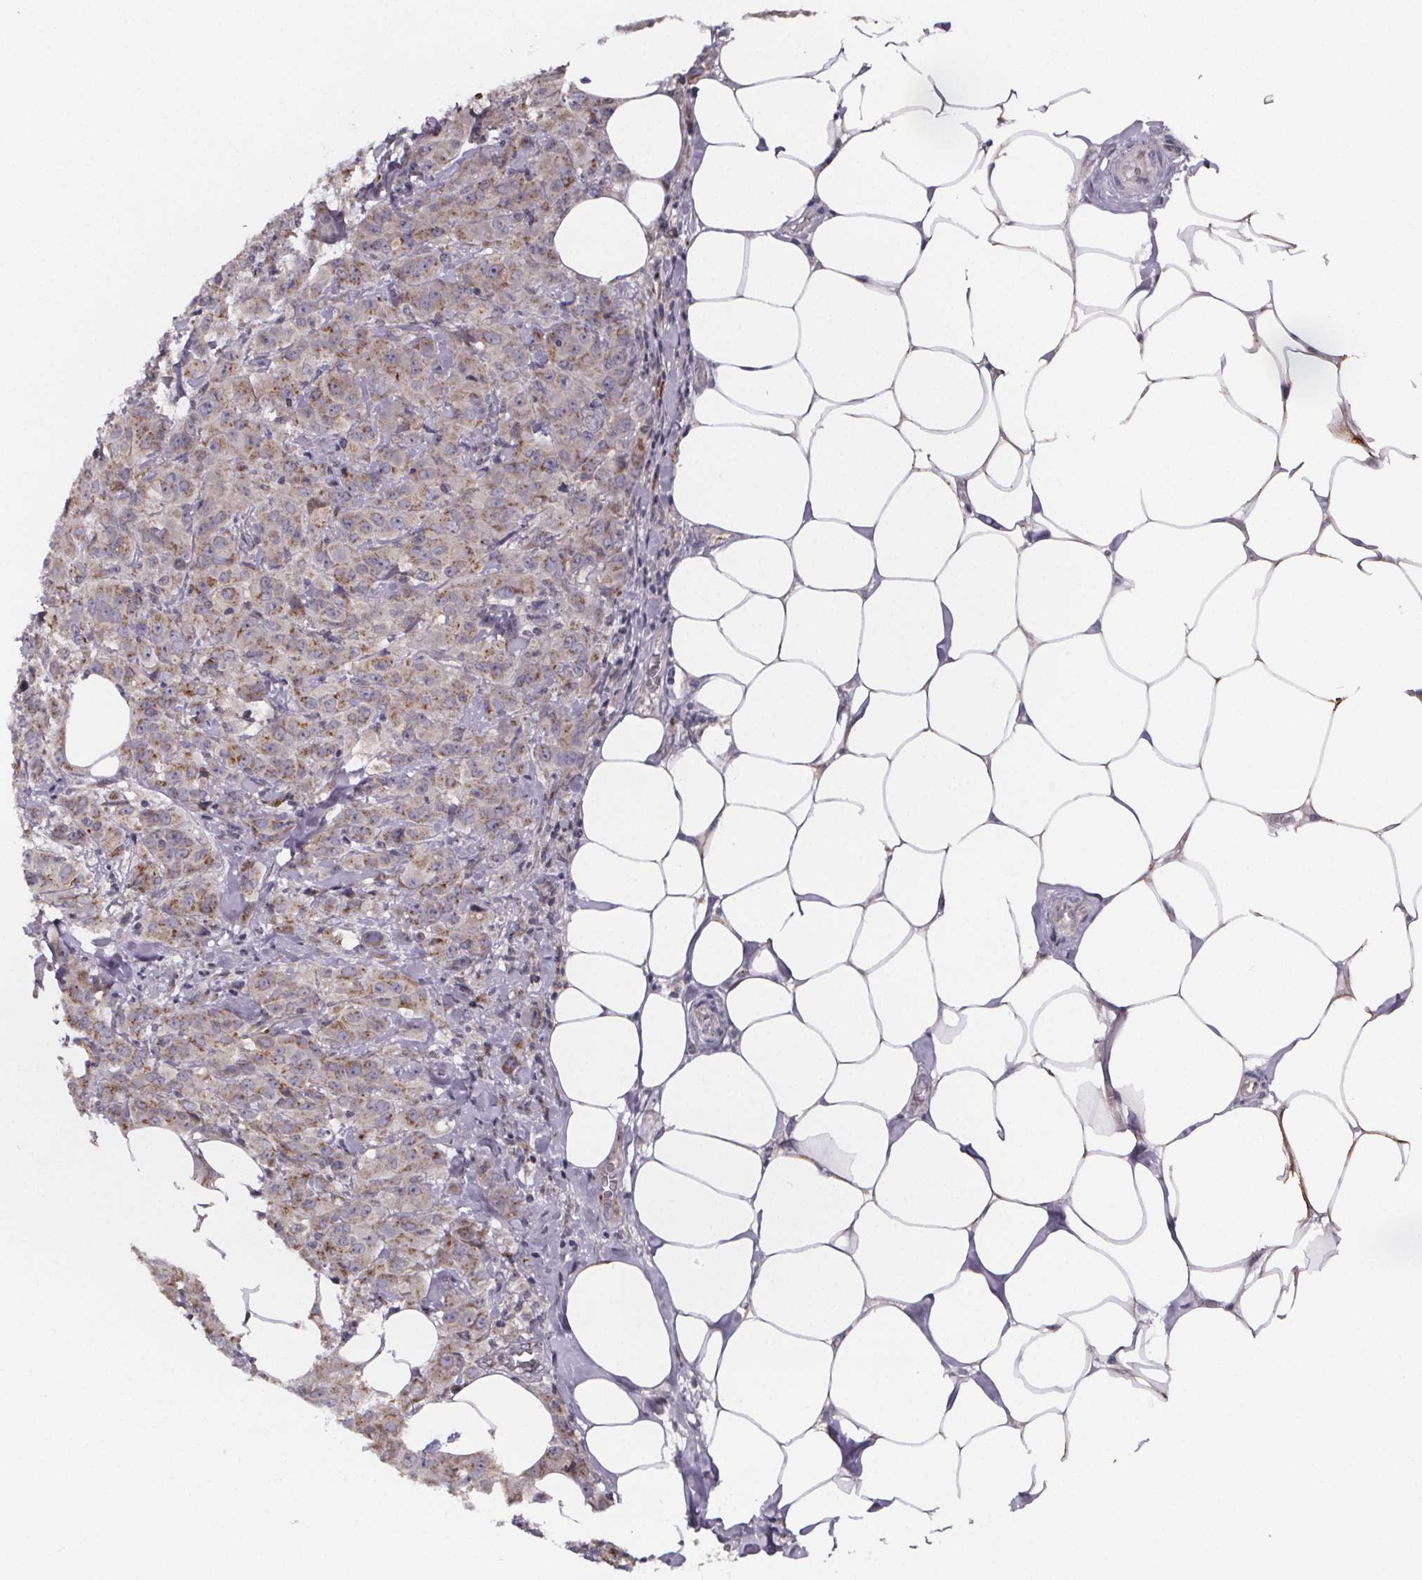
{"staining": {"intensity": "weak", "quantity": "25%-75%", "location": "cytoplasmic/membranous"}, "tissue": "breast cancer", "cell_type": "Tumor cells", "image_type": "cancer", "snomed": [{"axis": "morphology", "description": "Normal tissue, NOS"}, {"axis": "morphology", "description": "Duct carcinoma"}, {"axis": "topography", "description": "Breast"}], "caption": "Immunohistochemical staining of human breast invasive ductal carcinoma demonstrates low levels of weak cytoplasmic/membranous expression in approximately 25%-75% of tumor cells. (brown staining indicates protein expression, while blue staining denotes nuclei).", "gene": "NDST1", "patient": {"sex": "female", "age": 43}}